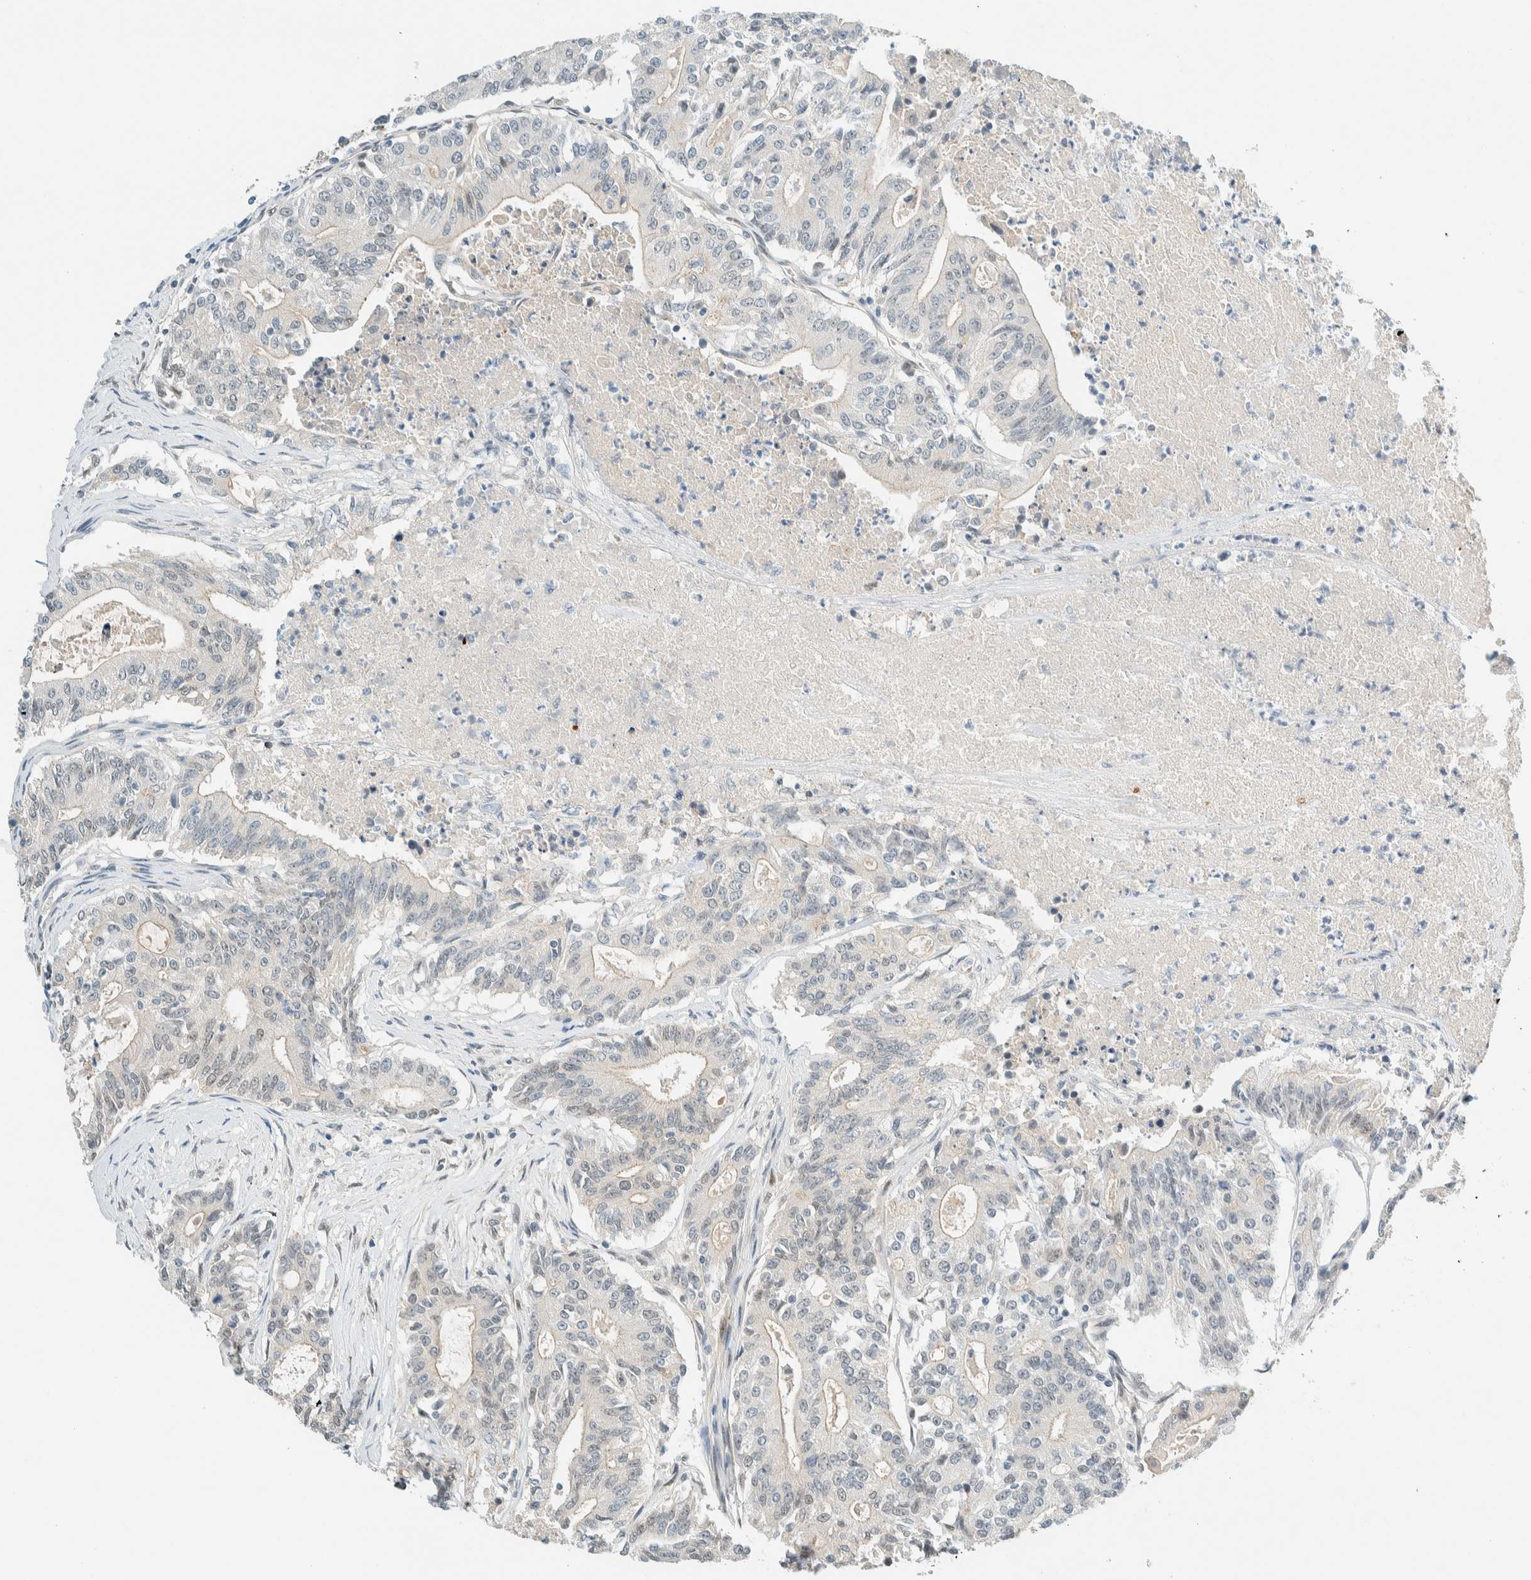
{"staining": {"intensity": "negative", "quantity": "none", "location": "none"}, "tissue": "colorectal cancer", "cell_type": "Tumor cells", "image_type": "cancer", "snomed": [{"axis": "morphology", "description": "Adenocarcinoma, NOS"}, {"axis": "topography", "description": "Colon"}], "caption": "An immunohistochemistry histopathology image of colorectal cancer is shown. There is no staining in tumor cells of colorectal cancer. (Brightfield microscopy of DAB (3,3'-diaminobenzidine) IHC at high magnification).", "gene": "TSTD2", "patient": {"sex": "female", "age": 77}}